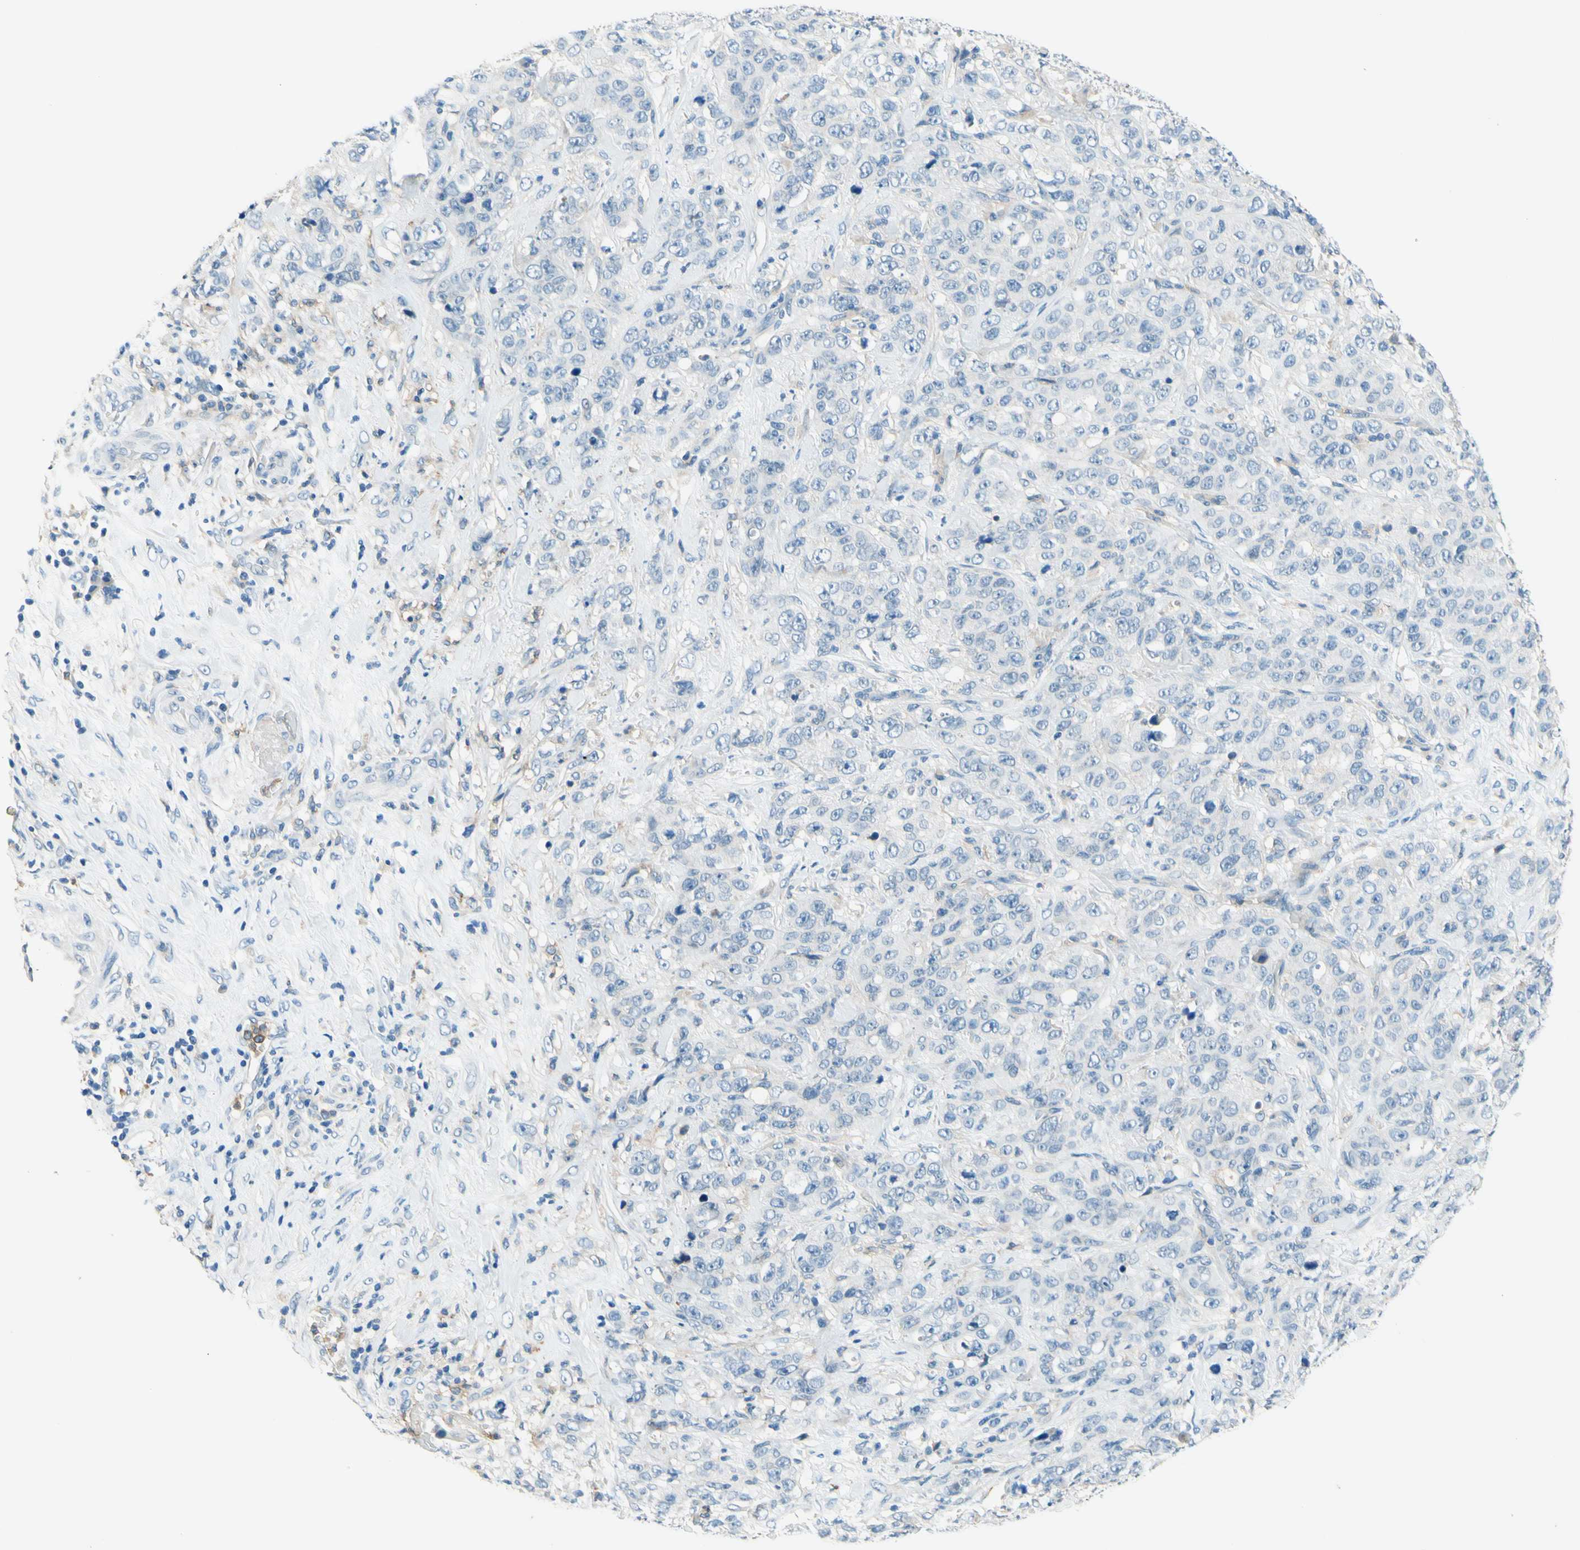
{"staining": {"intensity": "negative", "quantity": "none", "location": "none"}, "tissue": "stomach cancer", "cell_type": "Tumor cells", "image_type": "cancer", "snomed": [{"axis": "morphology", "description": "Adenocarcinoma, NOS"}, {"axis": "topography", "description": "Stomach"}], "caption": "The image displays no significant staining in tumor cells of stomach cancer.", "gene": "SIGLEC9", "patient": {"sex": "male", "age": 48}}